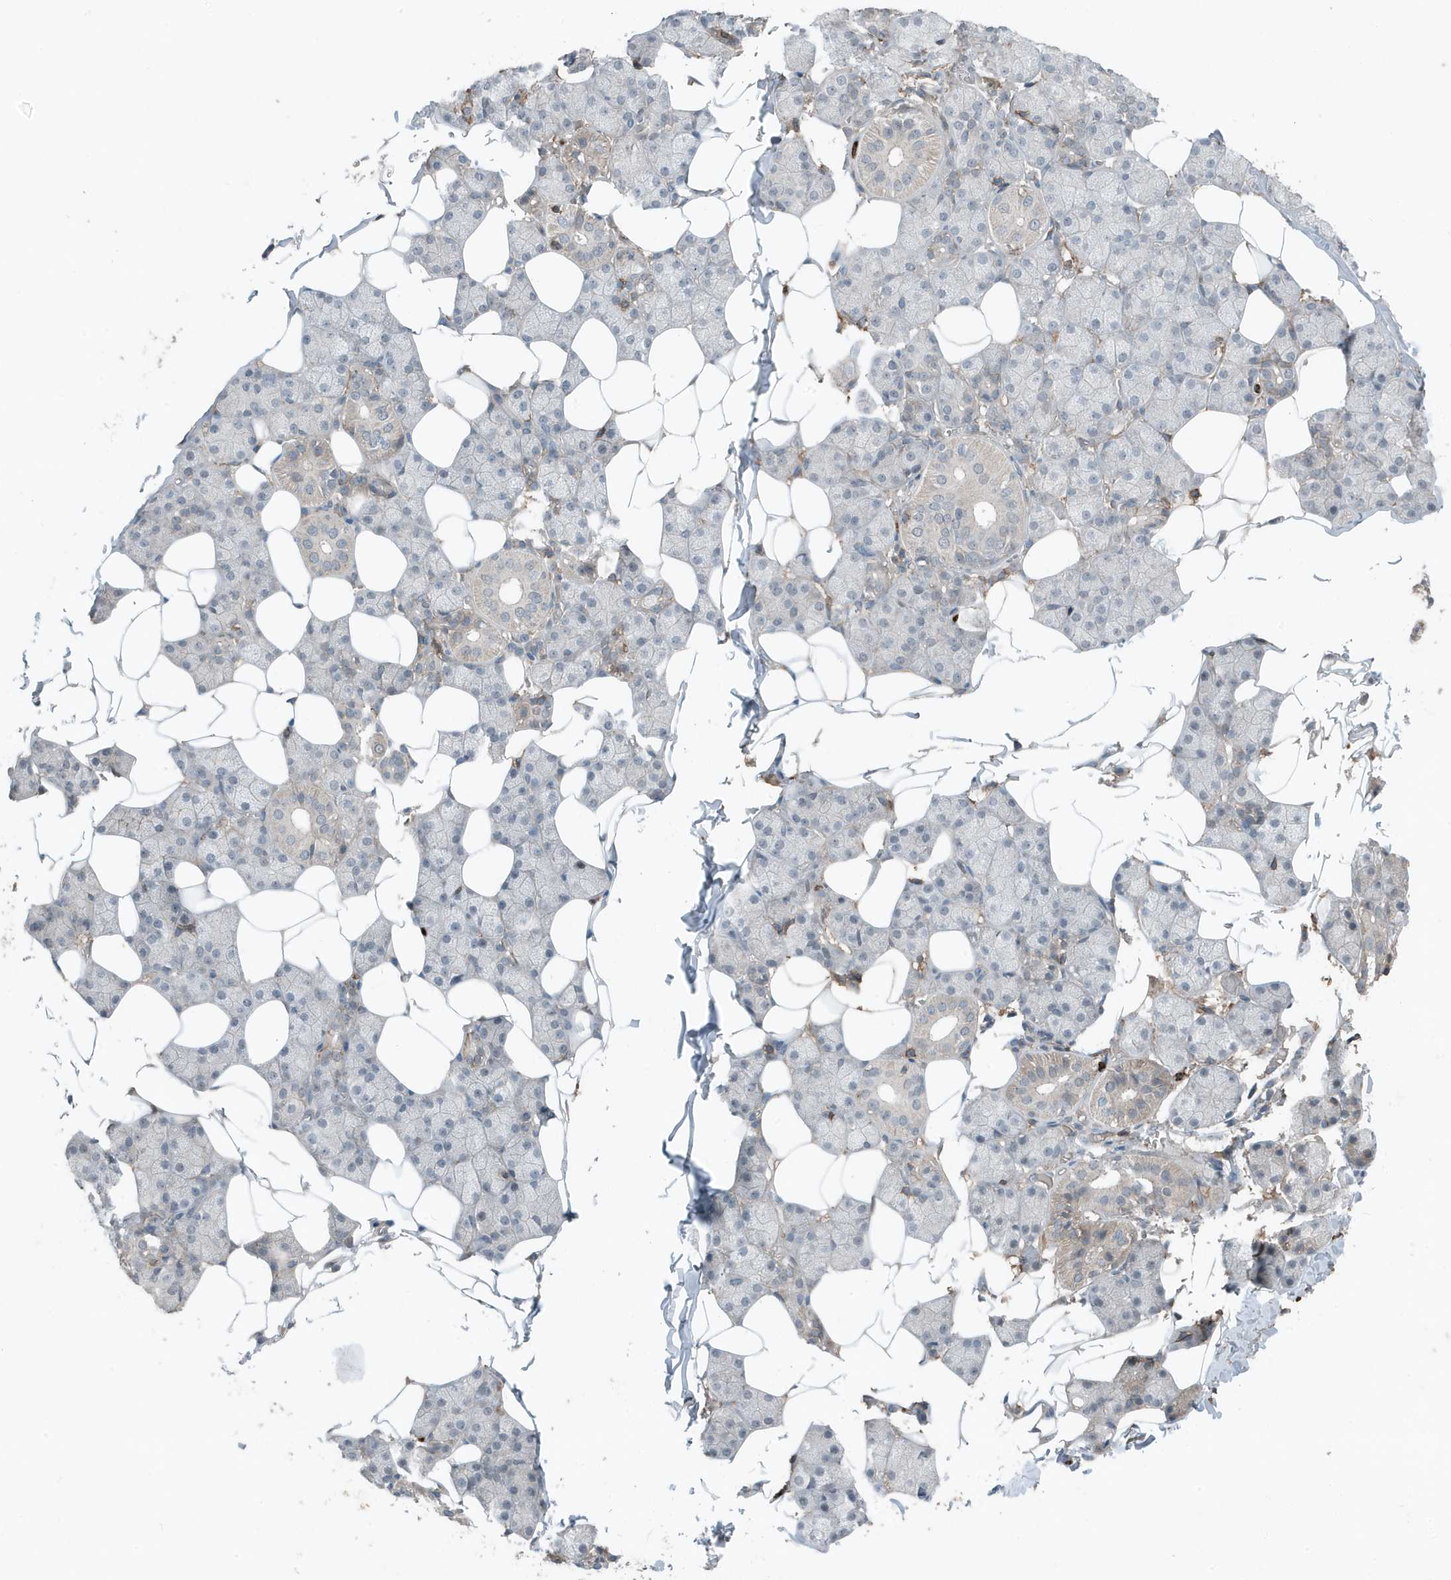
{"staining": {"intensity": "moderate", "quantity": "<25%", "location": "cytoplasmic/membranous"}, "tissue": "salivary gland", "cell_type": "Glandular cells", "image_type": "normal", "snomed": [{"axis": "morphology", "description": "Normal tissue, NOS"}, {"axis": "topography", "description": "Salivary gland"}], "caption": "Salivary gland stained with DAB immunohistochemistry reveals low levels of moderate cytoplasmic/membranous positivity in about <25% of glandular cells.", "gene": "DAPP1", "patient": {"sex": "female", "age": 33}}